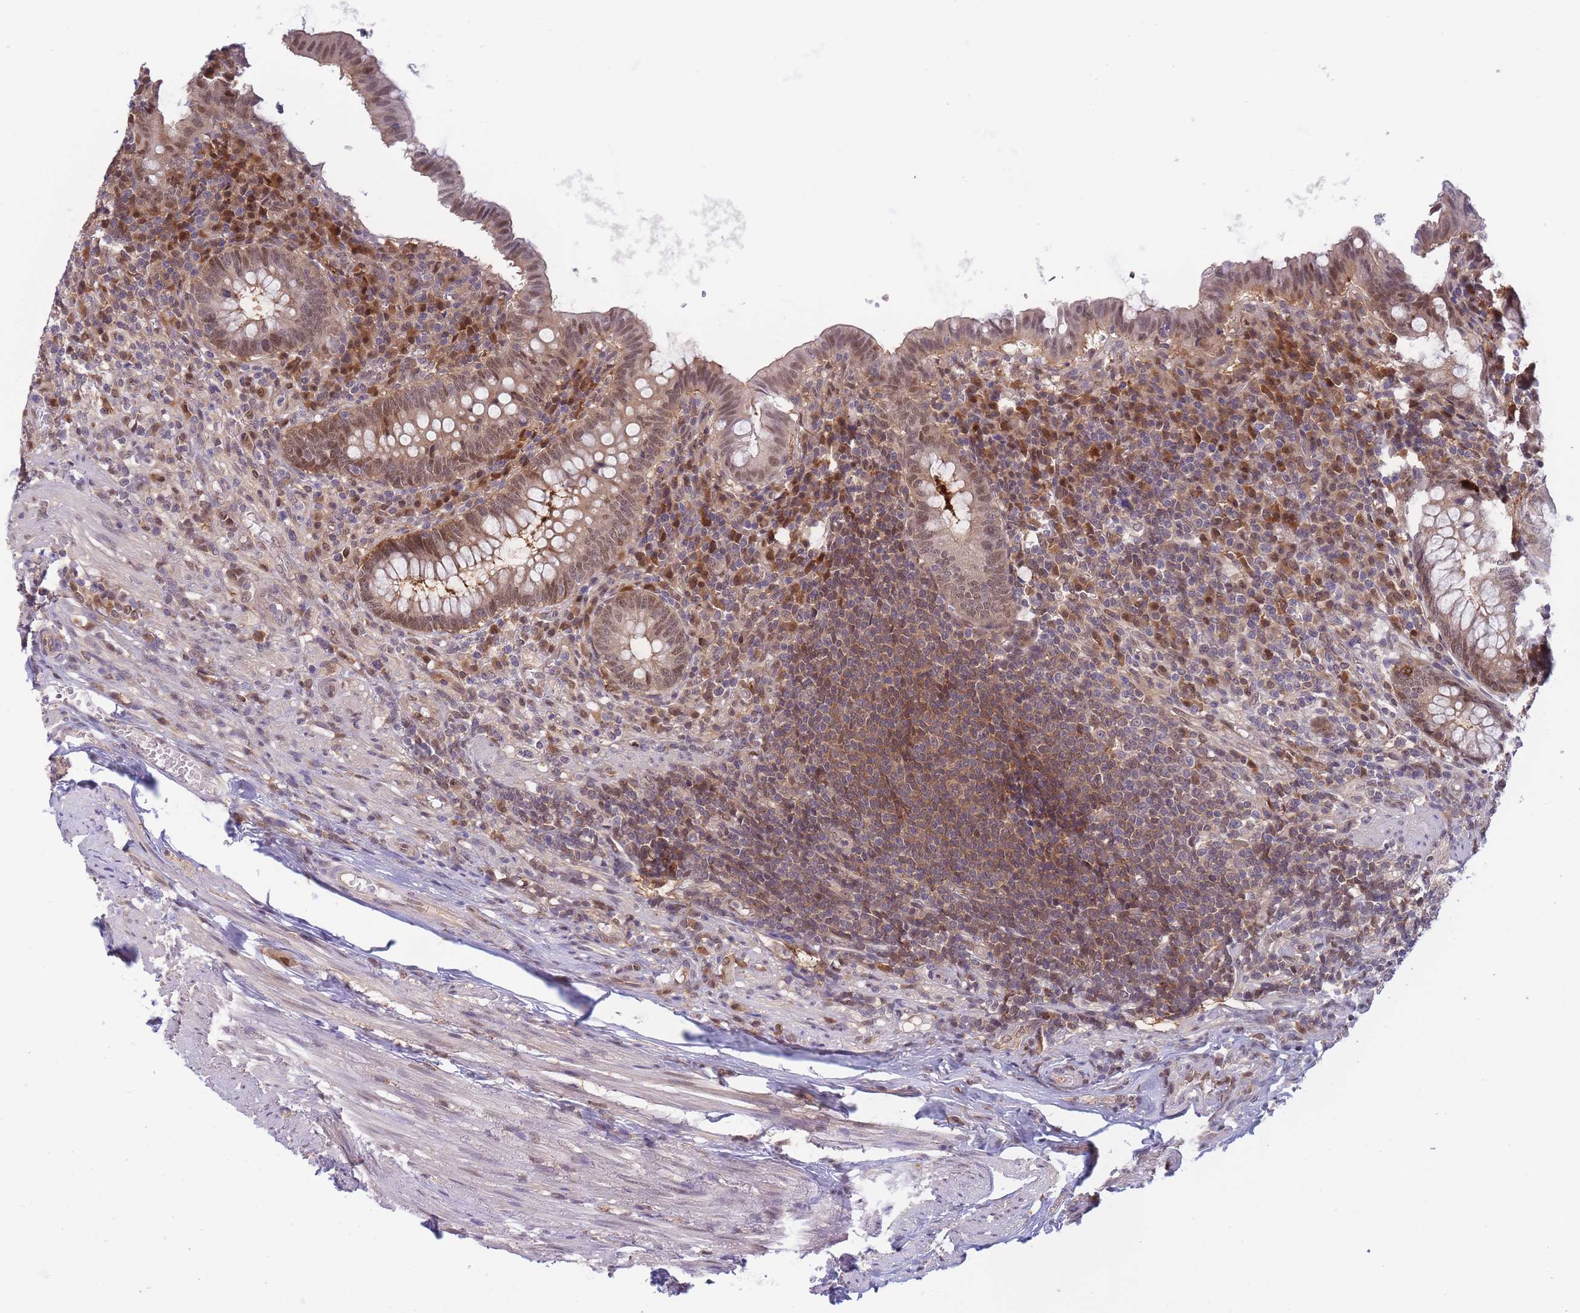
{"staining": {"intensity": "weak", "quantity": ">75%", "location": "cytoplasmic/membranous,nuclear"}, "tissue": "appendix", "cell_type": "Glandular cells", "image_type": "normal", "snomed": [{"axis": "morphology", "description": "Normal tissue, NOS"}, {"axis": "topography", "description": "Appendix"}], "caption": "This photomicrograph shows benign appendix stained with immunohistochemistry to label a protein in brown. The cytoplasmic/membranous,nuclear of glandular cells show weak positivity for the protein. Nuclei are counter-stained blue.", "gene": "NSFL1C", "patient": {"sex": "male", "age": 83}}